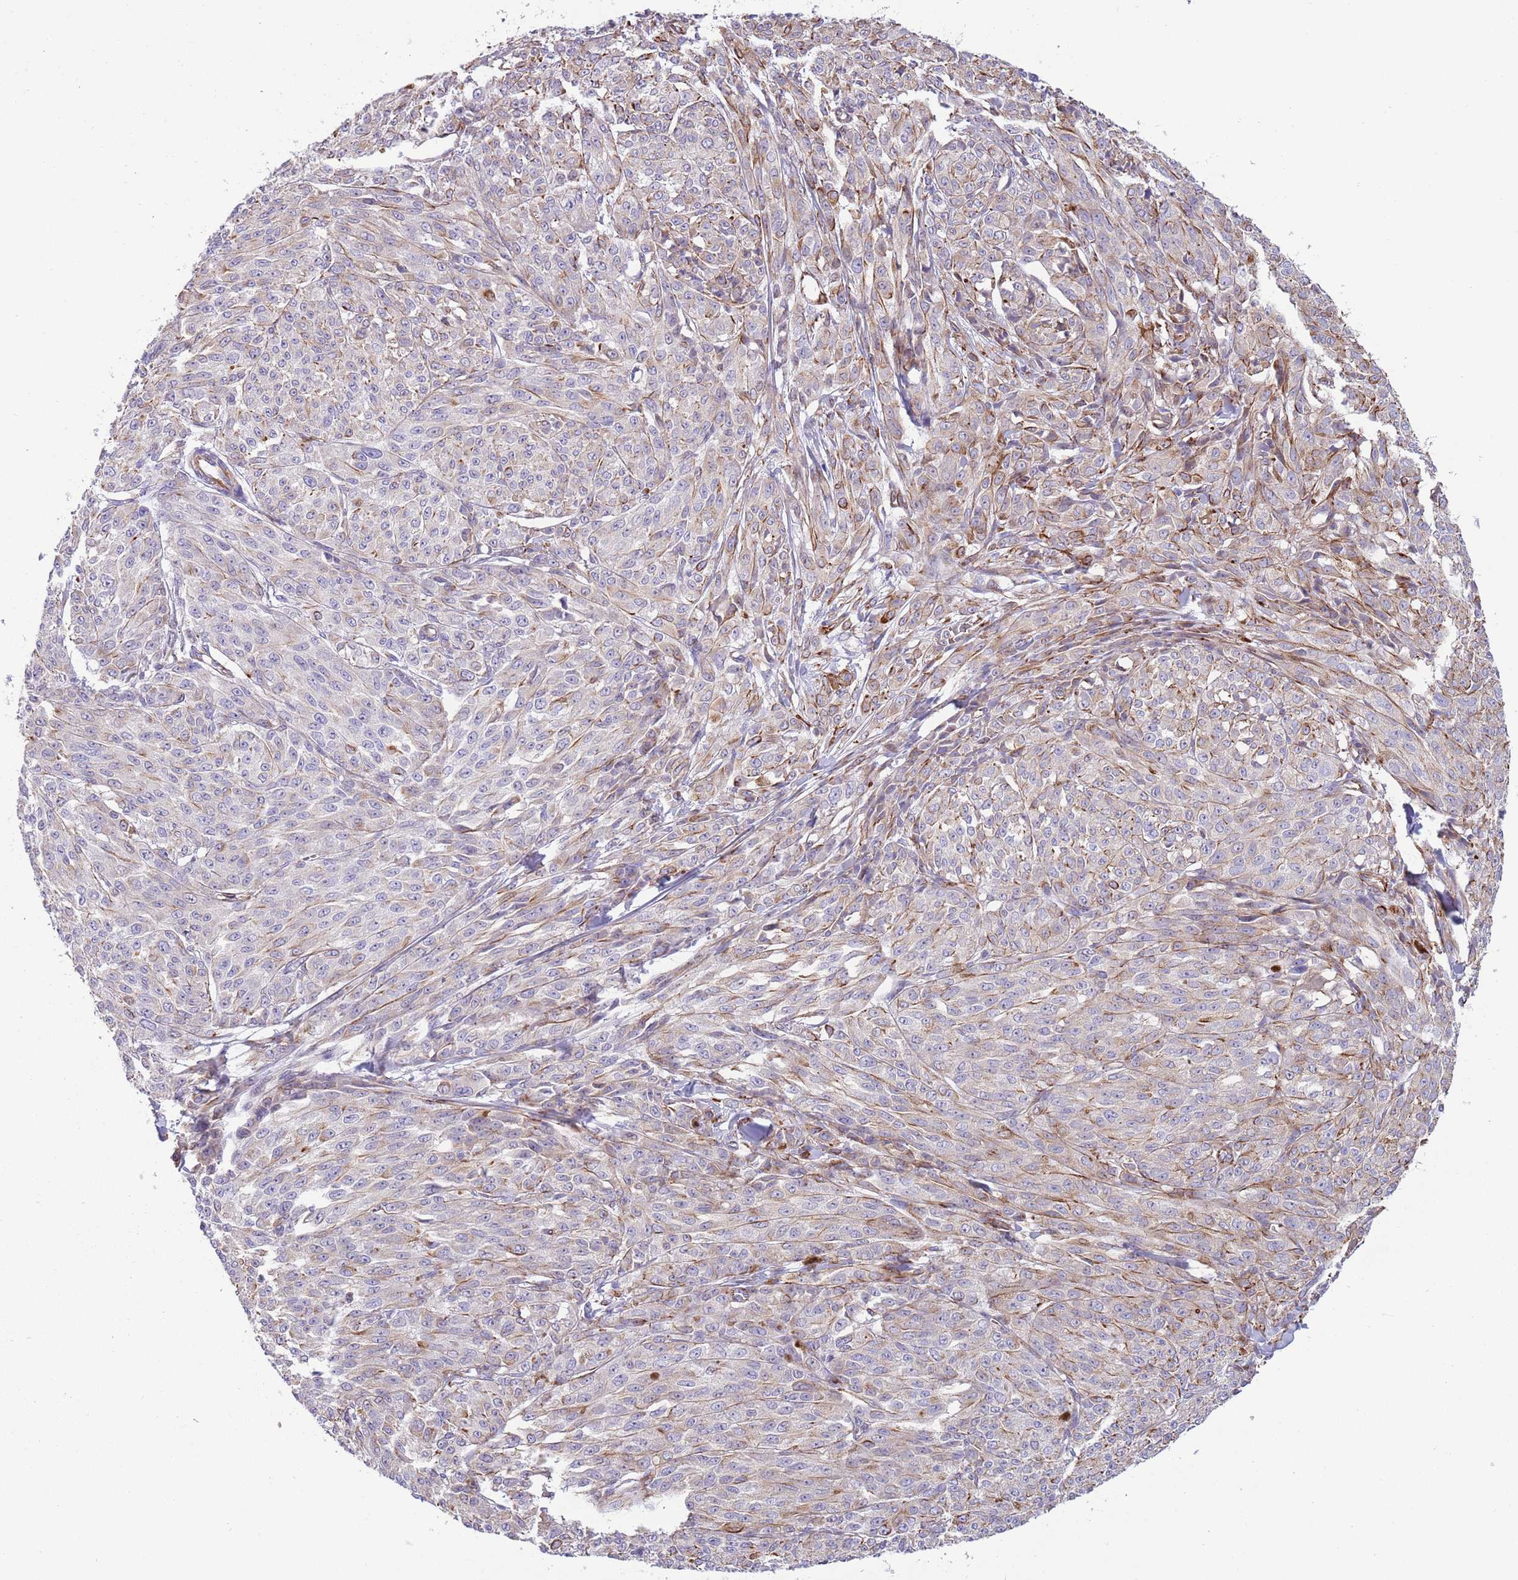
{"staining": {"intensity": "negative", "quantity": "none", "location": "none"}, "tissue": "melanoma", "cell_type": "Tumor cells", "image_type": "cancer", "snomed": [{"axis": "morphology", "description": "Malignant melanoma, NOS"}, {"axis": "topography", "description": "Skin"}], "caption": "Tumor cells show no significant protein staining in malignant melanoma. Brightfield microscopy of IHC stained with DAB (brown) and hematoxylin (blue), captured at high magnification.", "gene": "MOGAT1", "patient": {"sex": "female", "age": 52}}